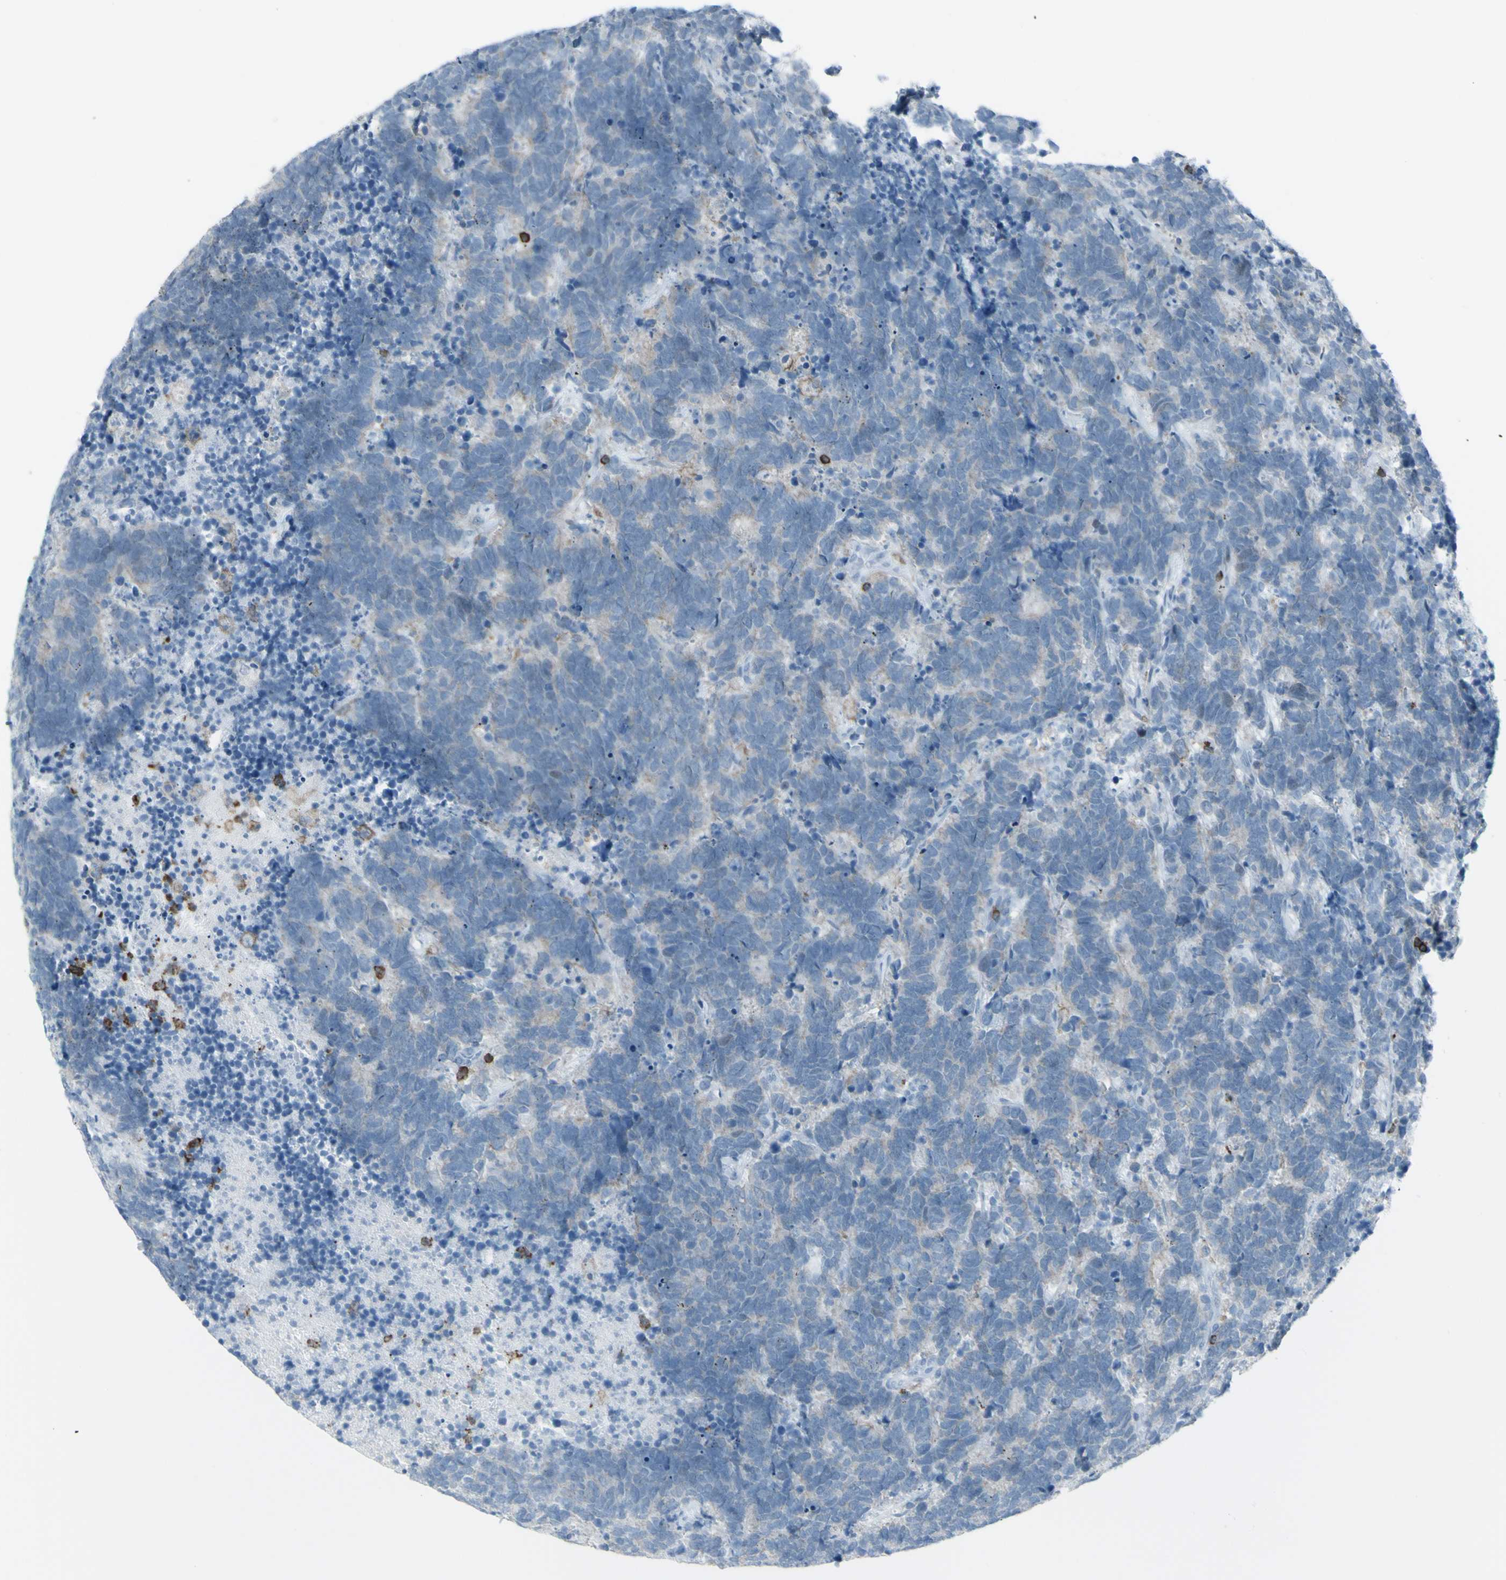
{"staining": {"intensity": "weak", "quantity": "<25%", "location": "cytoplasmic/membranous"}, "tissue": "carcinoid", "cell_type": "Tumor cells", "image_type": "cancer", "snomed": [{"axis": "morphology", "description": "Carcinoma, NOS"}, {"axis": "morphology", "description": "Carcinoid, malignant, NOS"}, {"axis": "topography", "description": "Urinary bladder"}], "caption": "This micrograph is of carcinoid stained with IHC to label a protein in brown with the nuclei are counter-stained blue. There is no expression in tumor cells.", "gene": "NRG1", "patient": {"sex": "male", "age": 57}}